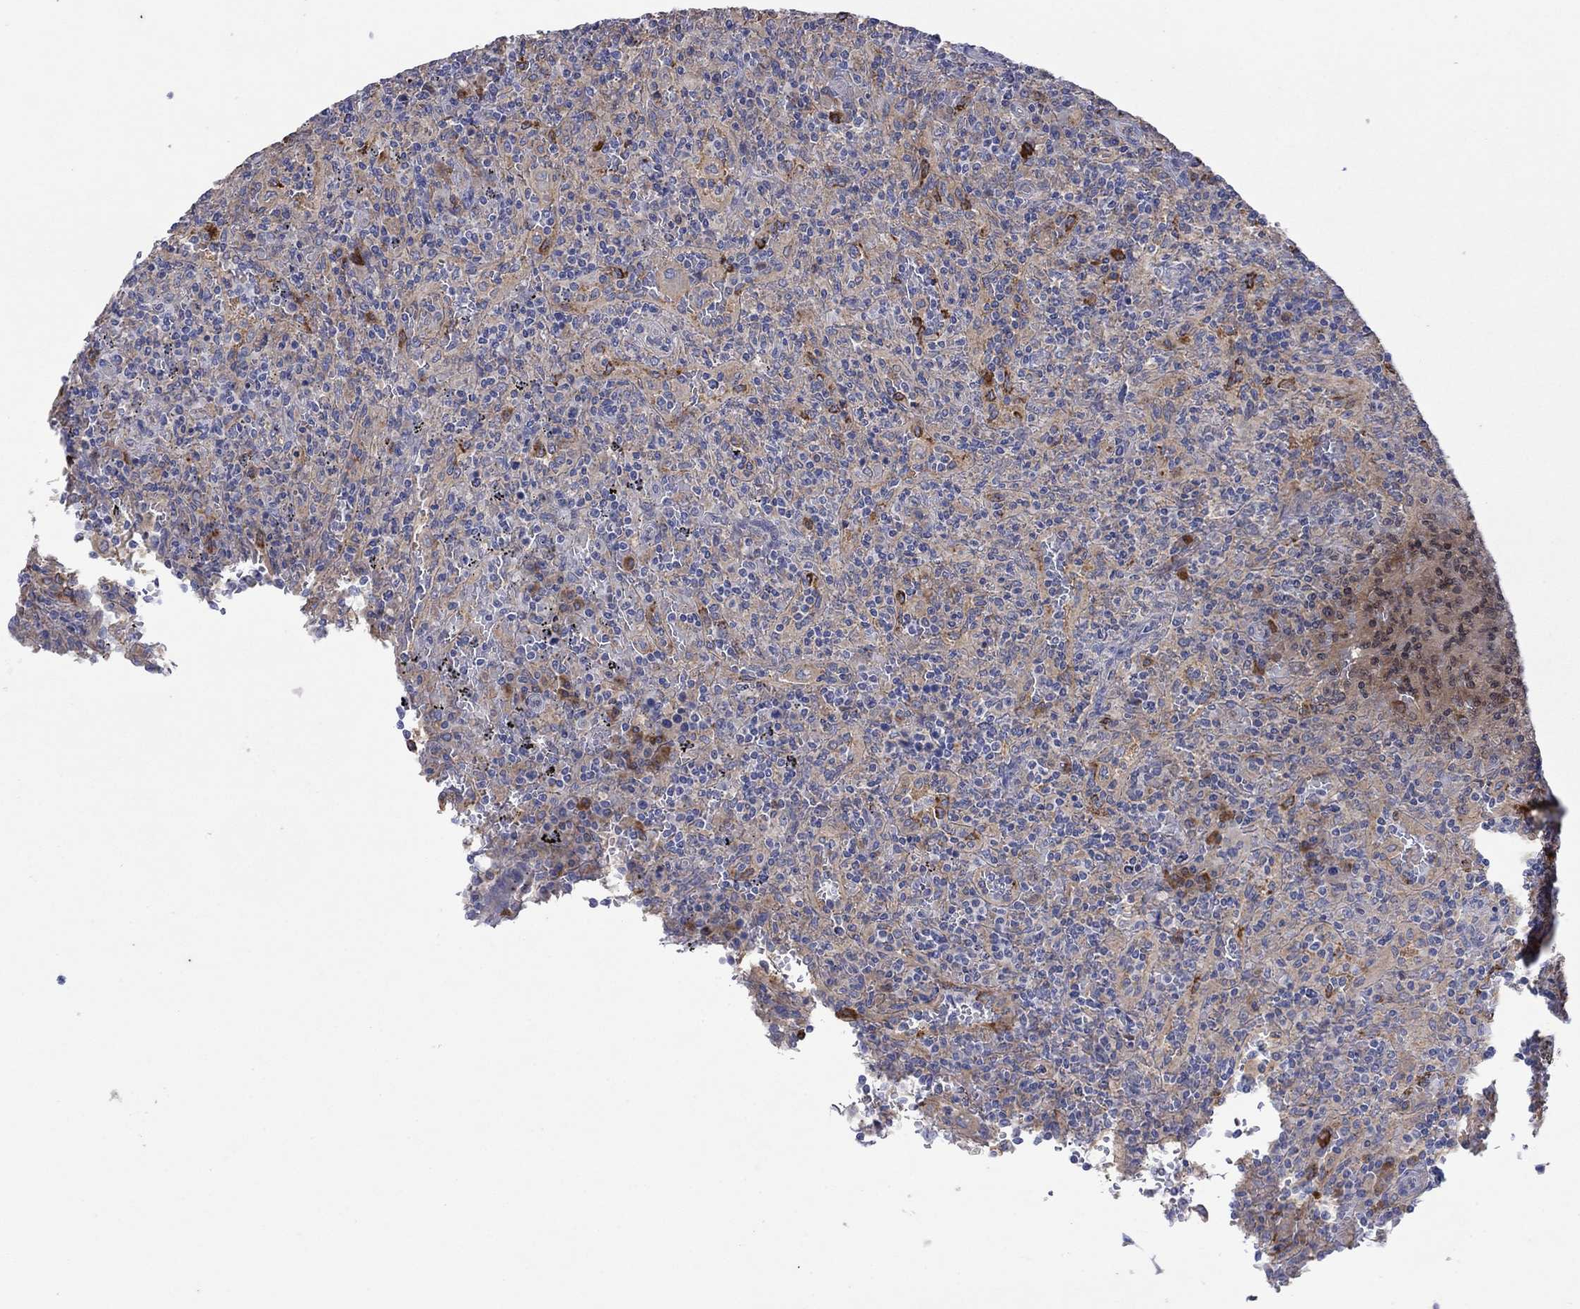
{"staining": {"intensity": "weak", "quantity": "25%-75%", "location": "cytoplasmic/membranous"}, "tissue": "lymphoma", "cell_type": "Tumor cells", "image_type": "cancer", "snomed": [{"axis": "morphology", "description": "Malignant lymphoma, non-Hodgkin's type, Low grade"}, {"axis": "topography", "description": "Spleen"}], "caption": "Protein expression analysis of low-grade malignant lymphoma, non-Hodgkin's type demonstrates weak cytoplasmic/membranous expression in approximately 25%-75% of tumor cells. The protein is stained brown, and the nuclei are stained in blue (DAB (3,3'-diaminobenzidine) IHC with brightfield microscopy, high magnification).", "gene": "PLCL2", "patient": {"sex": "male", "age": 62}}